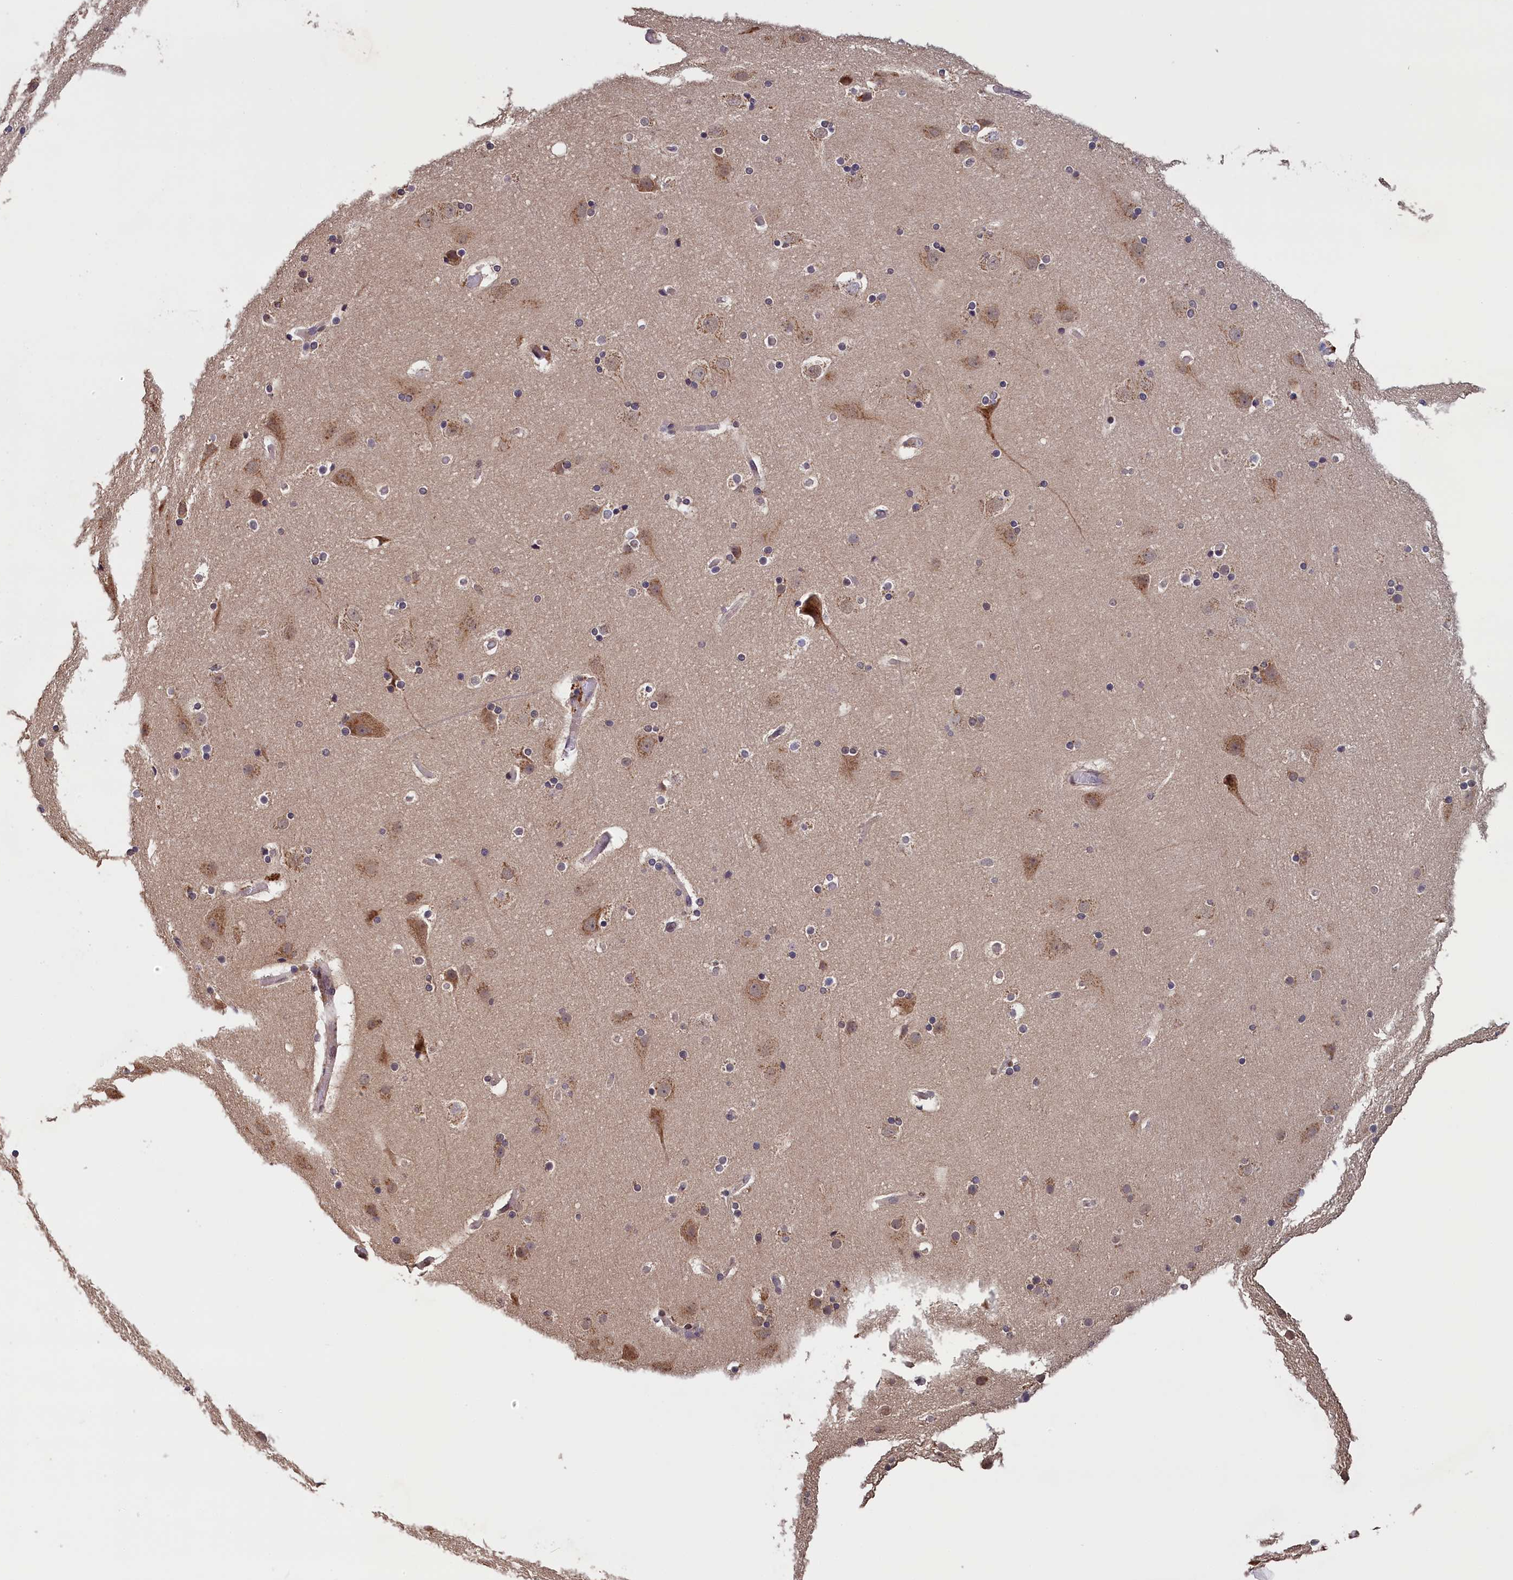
{"staining": {"intensity": "weak", "quantity": "25%-75%", "location": "cytoplasmic/membranous"}, "tissue": "cerebral cortex", "cell_type": "Endothelial cells", "image_type": "normal", "snomed": [{"axis": "morphology", "description": "Normal tissue, NOS"}, {"axis": "topography", "description": "Cerebral cortex"}], "caption": "Cerebral cortex stained with immunohistochemistry (IHC) reveals weak cytoplasmic/membranous positivity in about 25%-75% of endothelial cells. (Stains: DAB (3,3'-diaminobenzidine) in brown, nuclei in blue, Microscopy: brightfield microscopy at high magnification).", "gene": "PIGQ", "patient": {"sex": "male", "age": 57}}